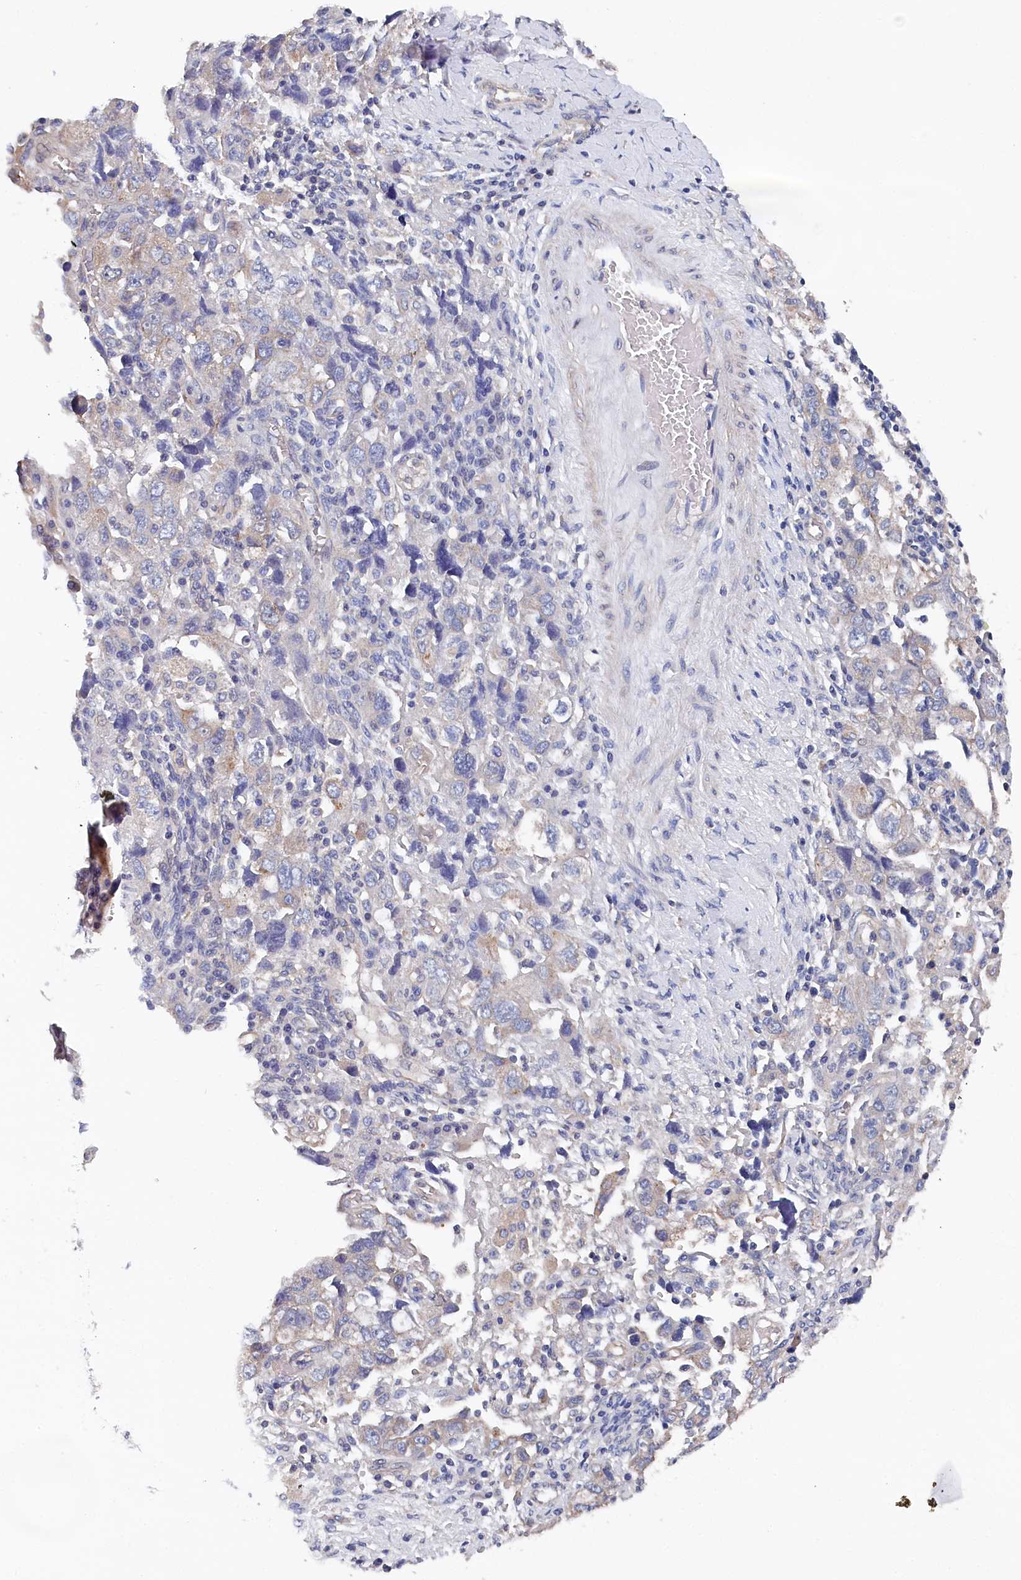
{"staining": {"intensity": "weak", "quantity": "<25%", "location": "cytoplasmic/membranous"}, "tissue": "ovarian cancer", "cell_type": "Tumor cells", "image_type": "cancer", "snomed": [{"axis": "morphology", "description": "Carcinoma, NOS"}, {"axis": "morphology", "description": "Cystadenocarcinoma, serous, NOS"}, {"axis": "topography", "description": "Ovary"}], "caption": "The image demonstrates no staining of tumor cells in ovarian serous cystadenocarcinoma.", "gene": "BHMT", "patient": {"sex": "female", "age": 69}}